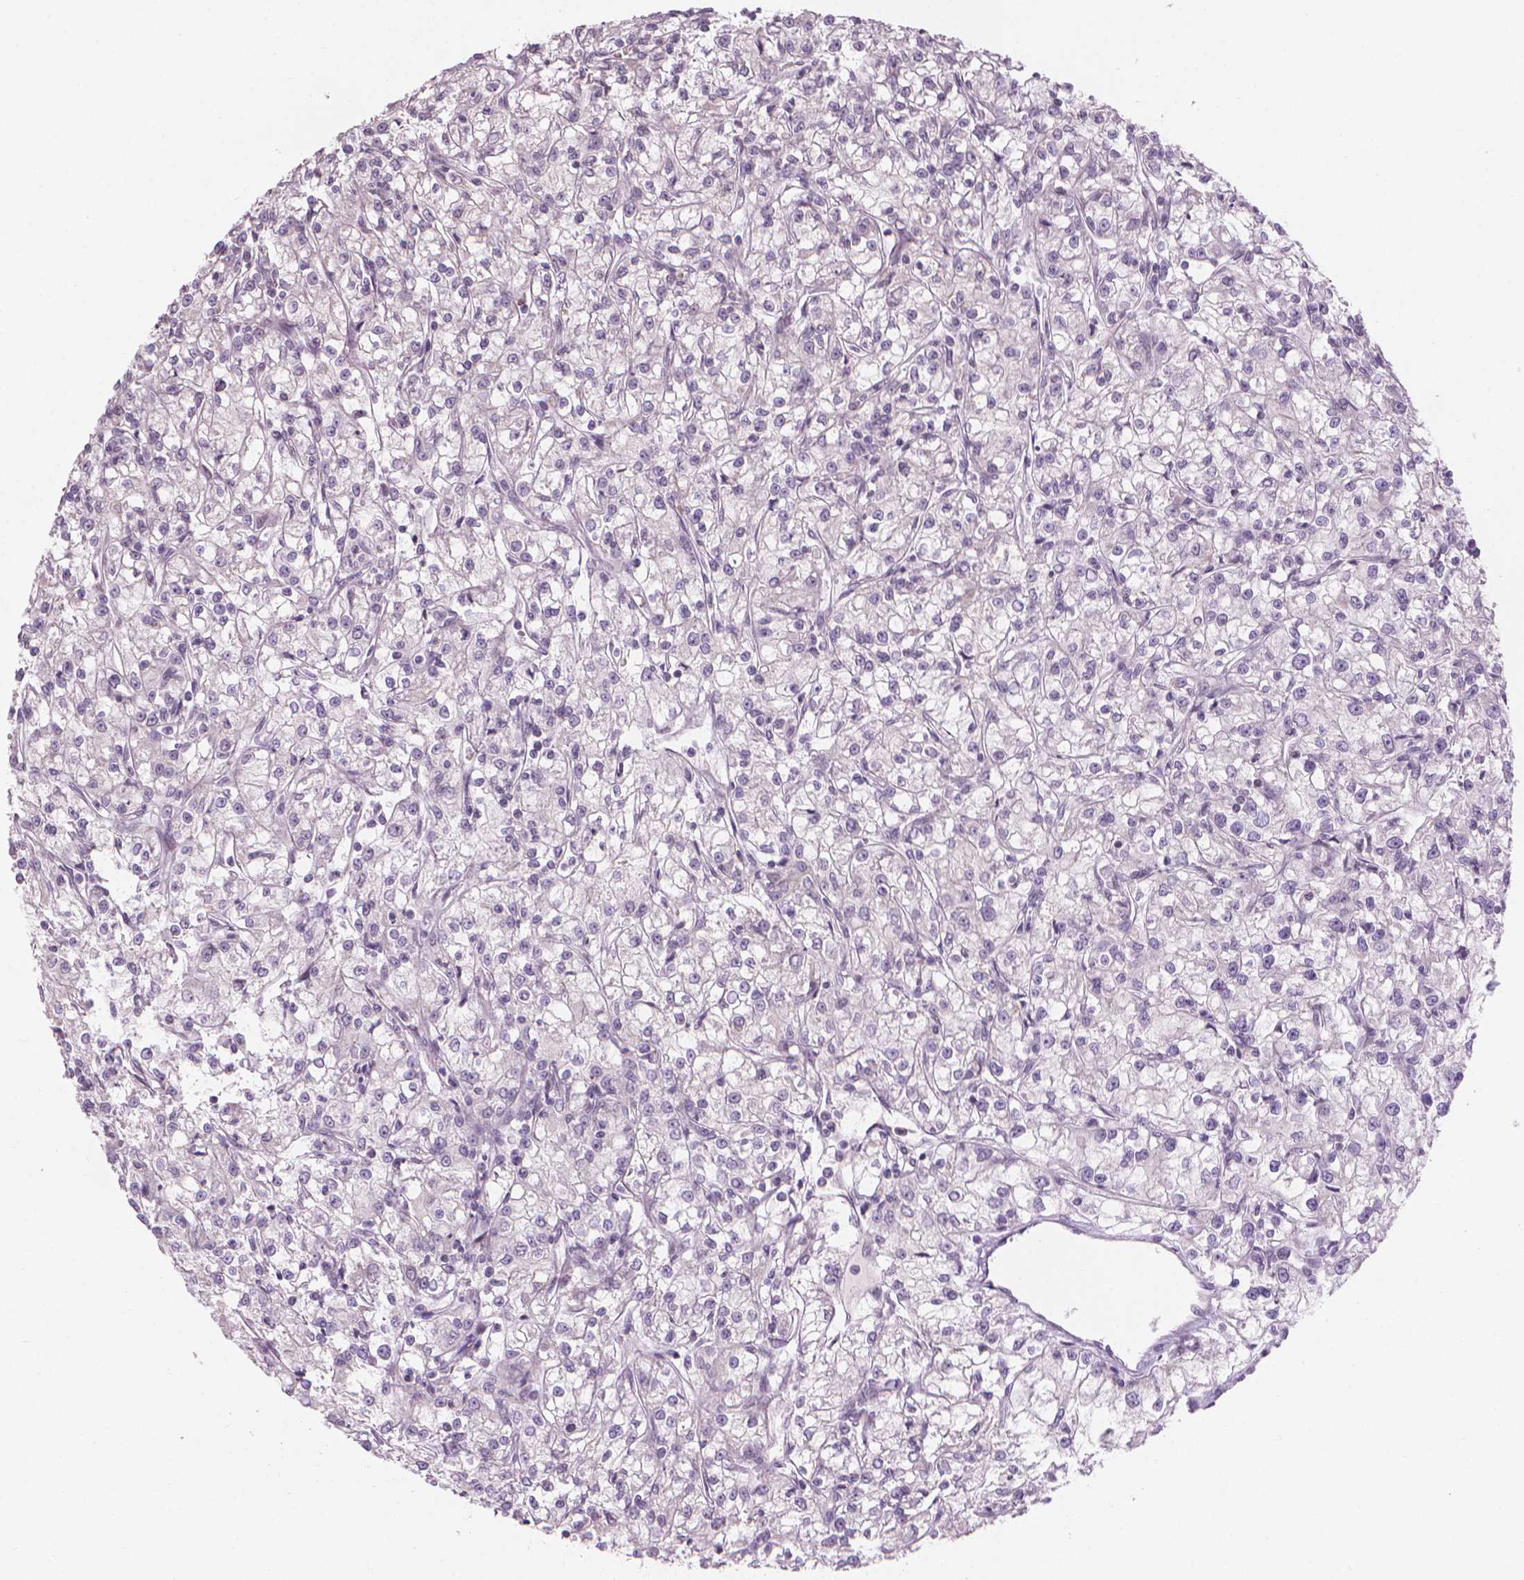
{"staining": {"intensity": "weak", "quantity": "<25%", "location": "nuclear"}, "tissue": "renal cancer", "cell_type": "Tumor cells", "image_type": "cancer", "snomed": [{"axis": "morphology", "description": "Adenocarcinoma, NOS"}, {"axis": "topography", "description": "Kidney"}], "caption": "An IHC micrograph of renal adenocarcinoma is shown. There is no staining in tumor cells of renal adenocarcinoma.", "gene": "IFFO1", "patient": {"sex": "female", "age": 59}}